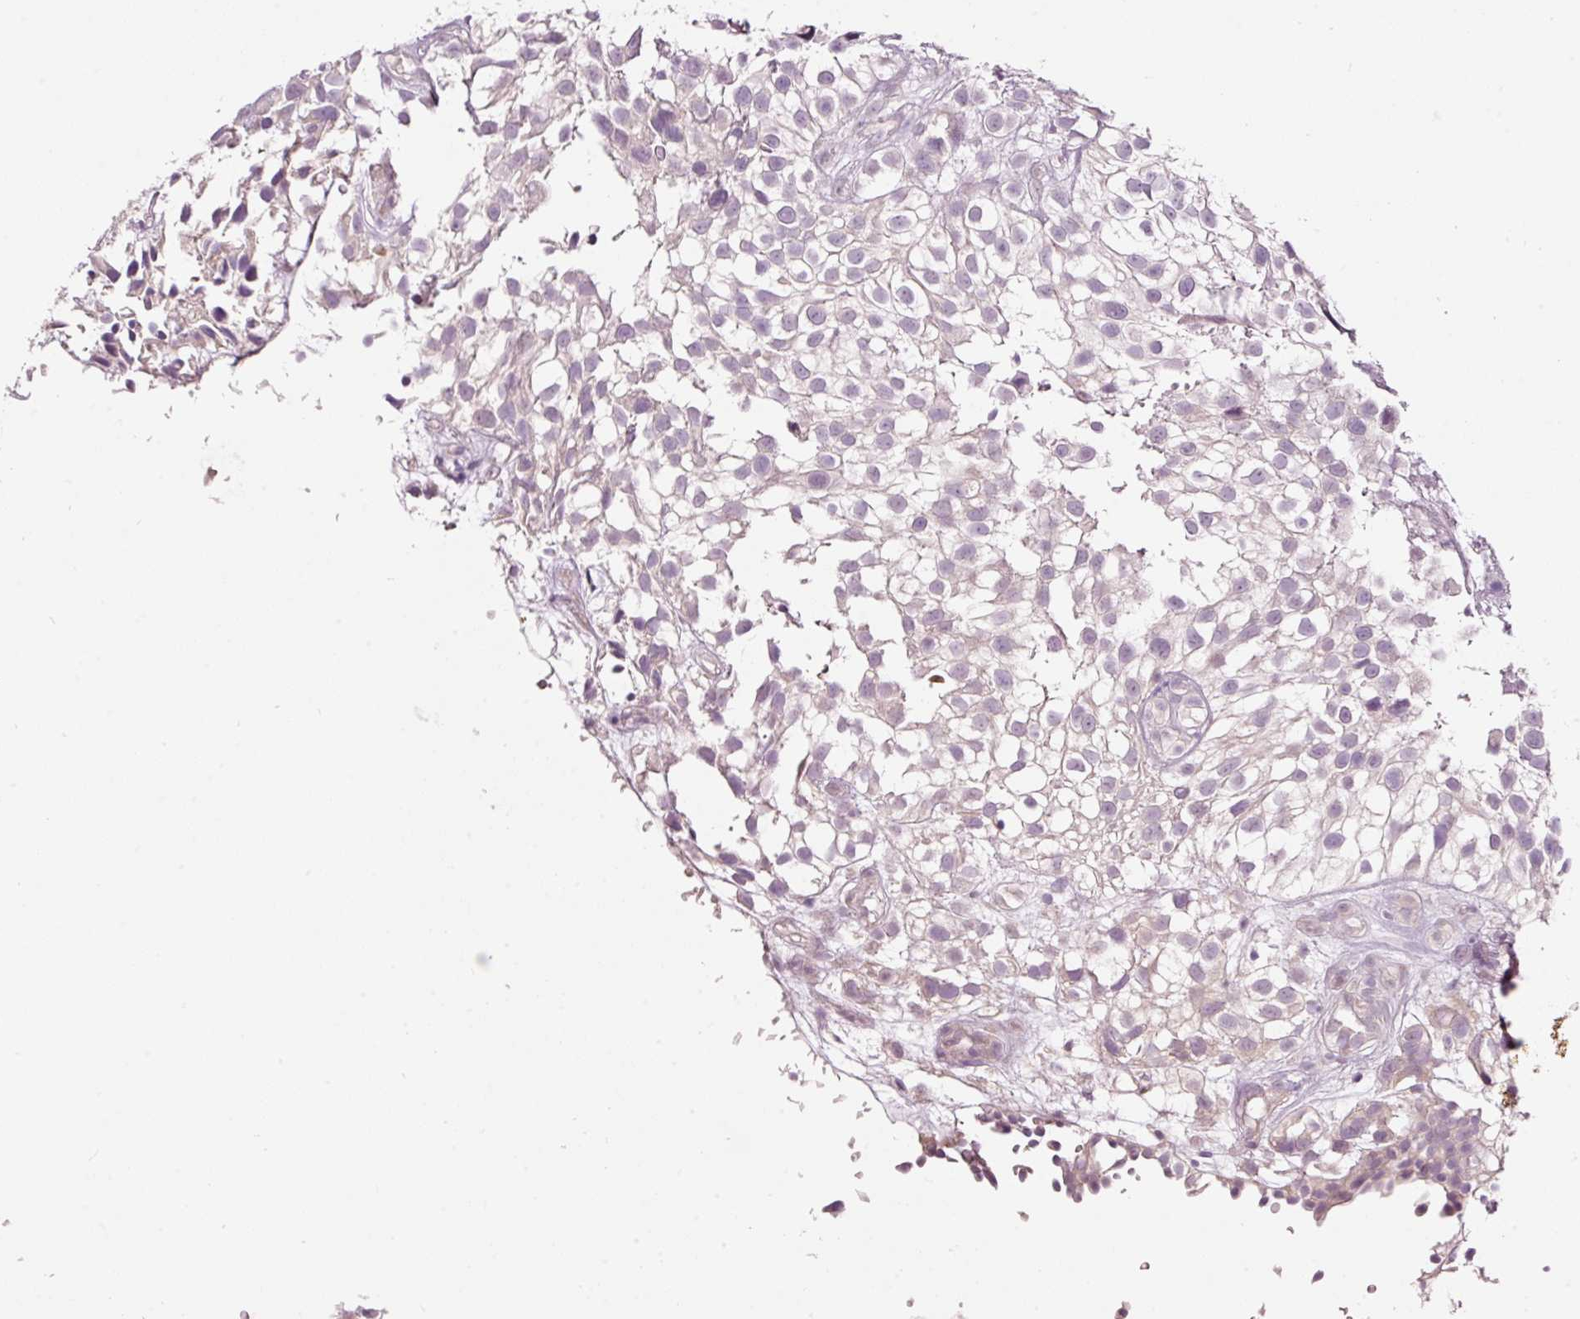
{"staining": {"intensity": "negative", "quantity": "none", "location": "none"}, "tissue": "urothelial cancer", "cell_type": "Tumor cells", "image_type": "cancer", "snomed": [{"axis": "morphology", "description": "Urothelial carcinoma, High grade"}, {"axis": "topography", "description": "Urinary bladder"}], "caption": "High power microscopy histopathology image of an IHC micrograph of high-grade urothelial carcinoma, revealing no significant positivity in tumor cells.", "gene": "RSPO2", "patient": {"sex": "male", "age": 56}}